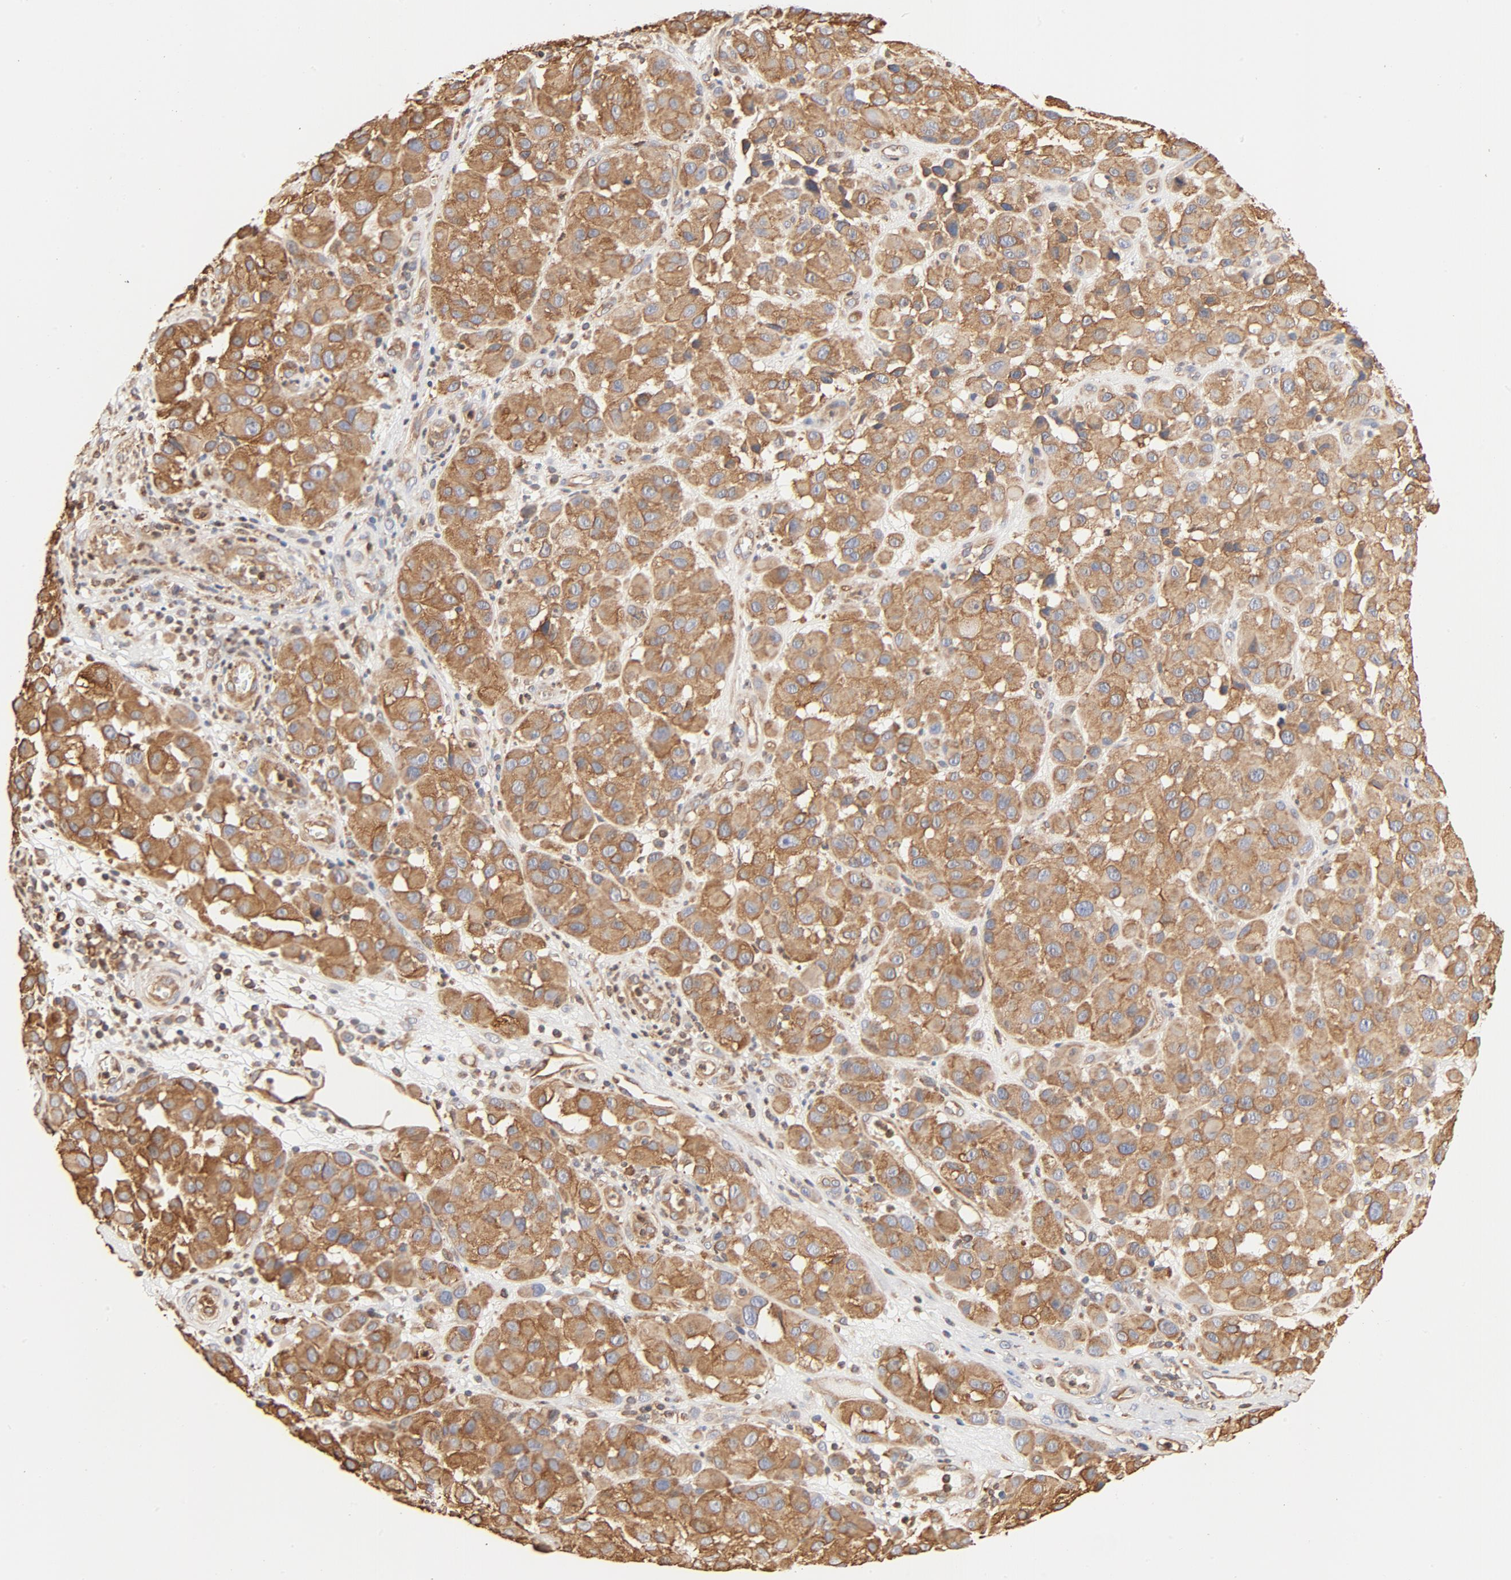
{"staining": {"intensity": "moderate", "quantity": ">75%", "location": "cytoplasmic/membranous"}, "tissue": "melanoma", "cell_type": "Tumor cells", "image_type": "cancer", "snomed": [{"axis": "morphology", "description": "Malignant melanoma, NOS"}, {"axis": "topography", "description": "Skin"}], "caption": "The immunohistochemical stain labels moderate cytoplasmic/membranous expression in tumor cells of melanoma tissue.", "gene": "BCAP31", "patient": {"sex": "female", "age": 21}}